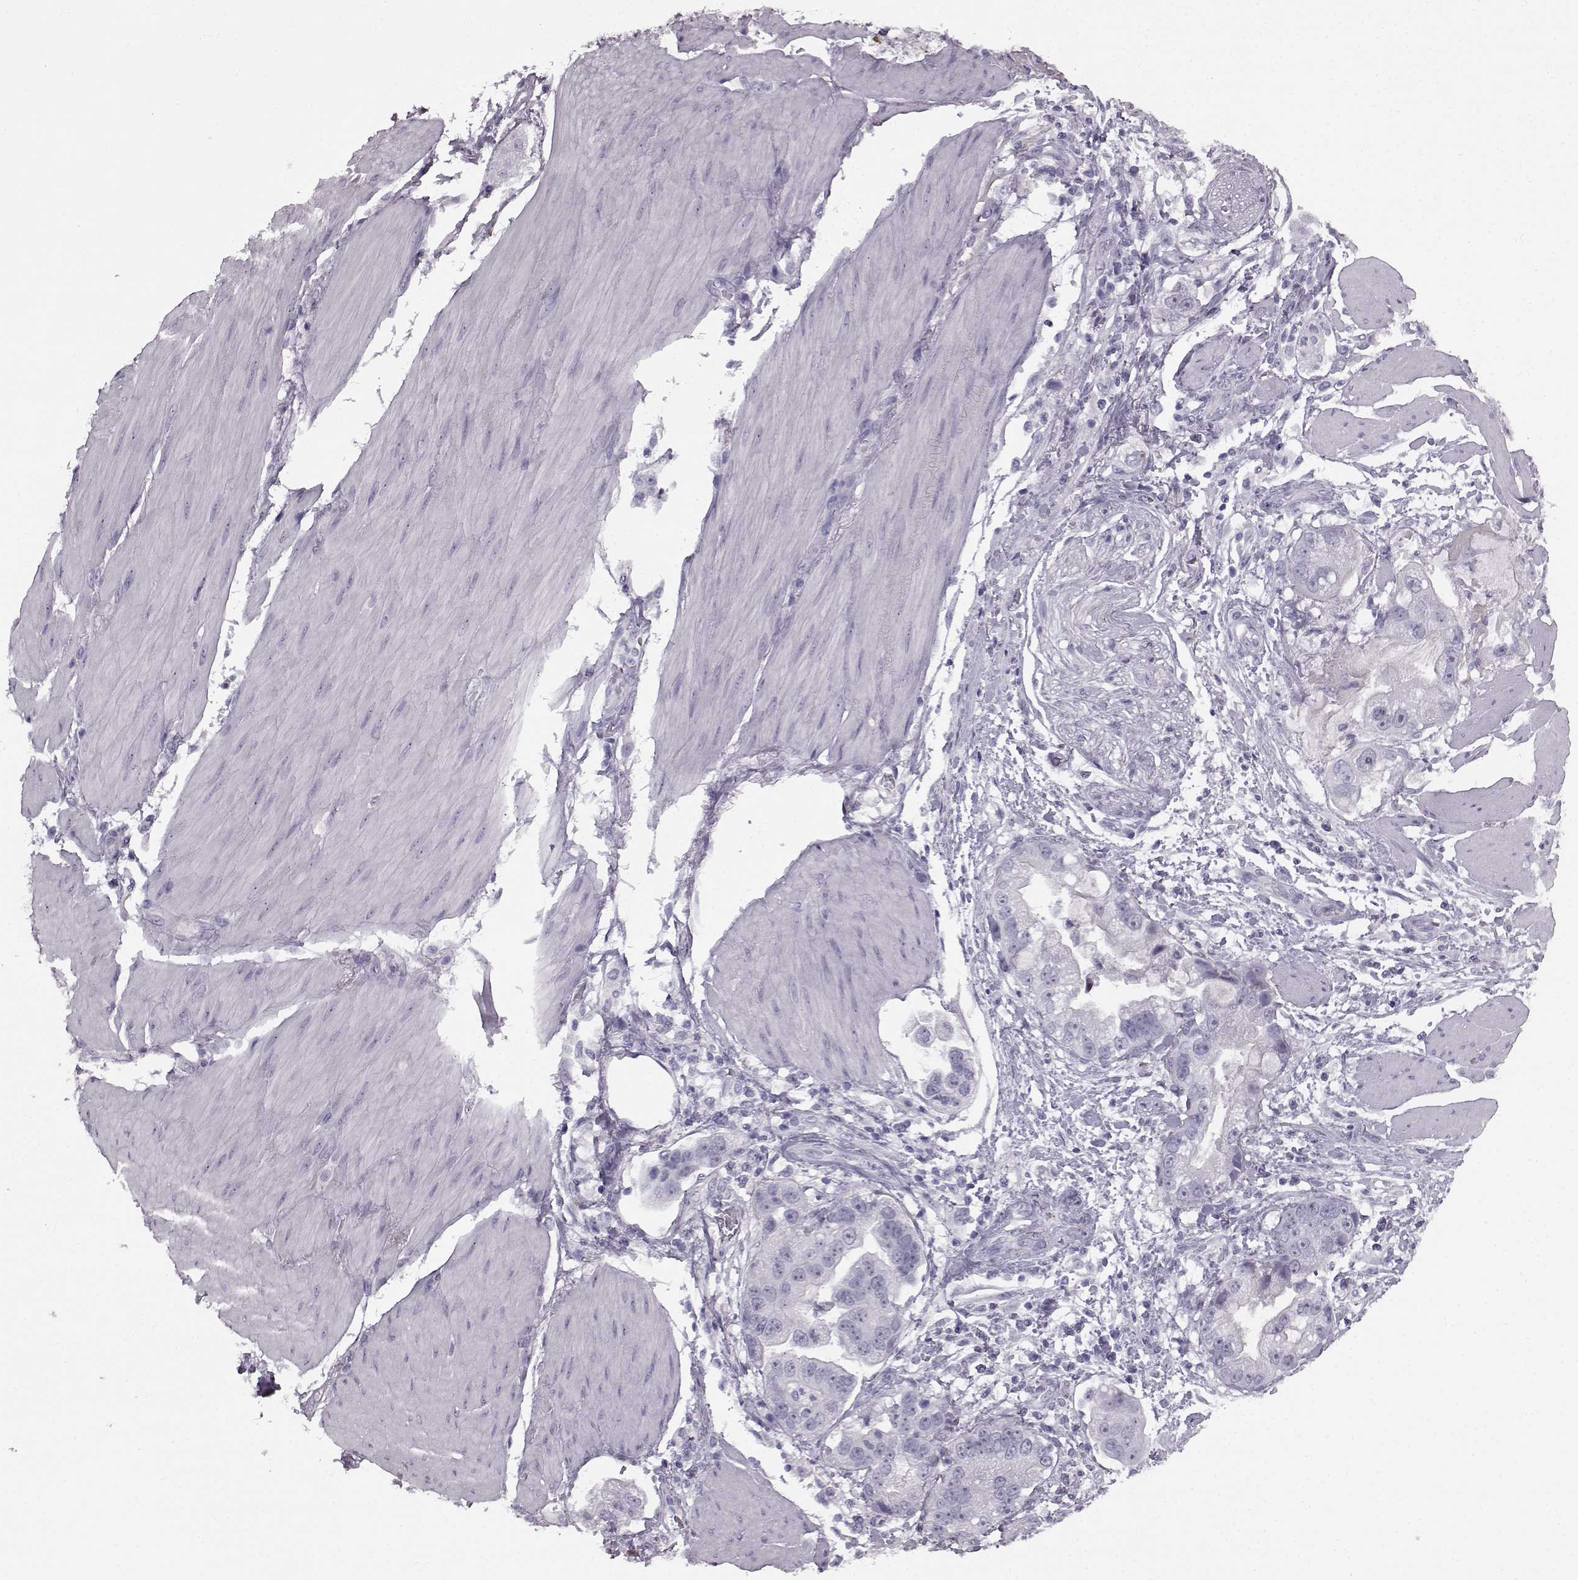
{"staining": {"intensity": "negative", "quantity": "none", "location": "none"}, "tissue": "stomach cancer", "cell_type": "Tumor cells", "image_type": "cancer", "snomed": [{"axis": "morphology", "description": "Adenocarcinoma, NOS"}, {"axis": "topography", "description": "Stomach"}], "caption": "An IHC image of stomach cancer (adenocarcinoma) is shown. There is no staining in tumor cells of stomach cancer (adenocarcinoma).", "gene": "PRPH2", "patient": {"sex": "male", "age": 59}}